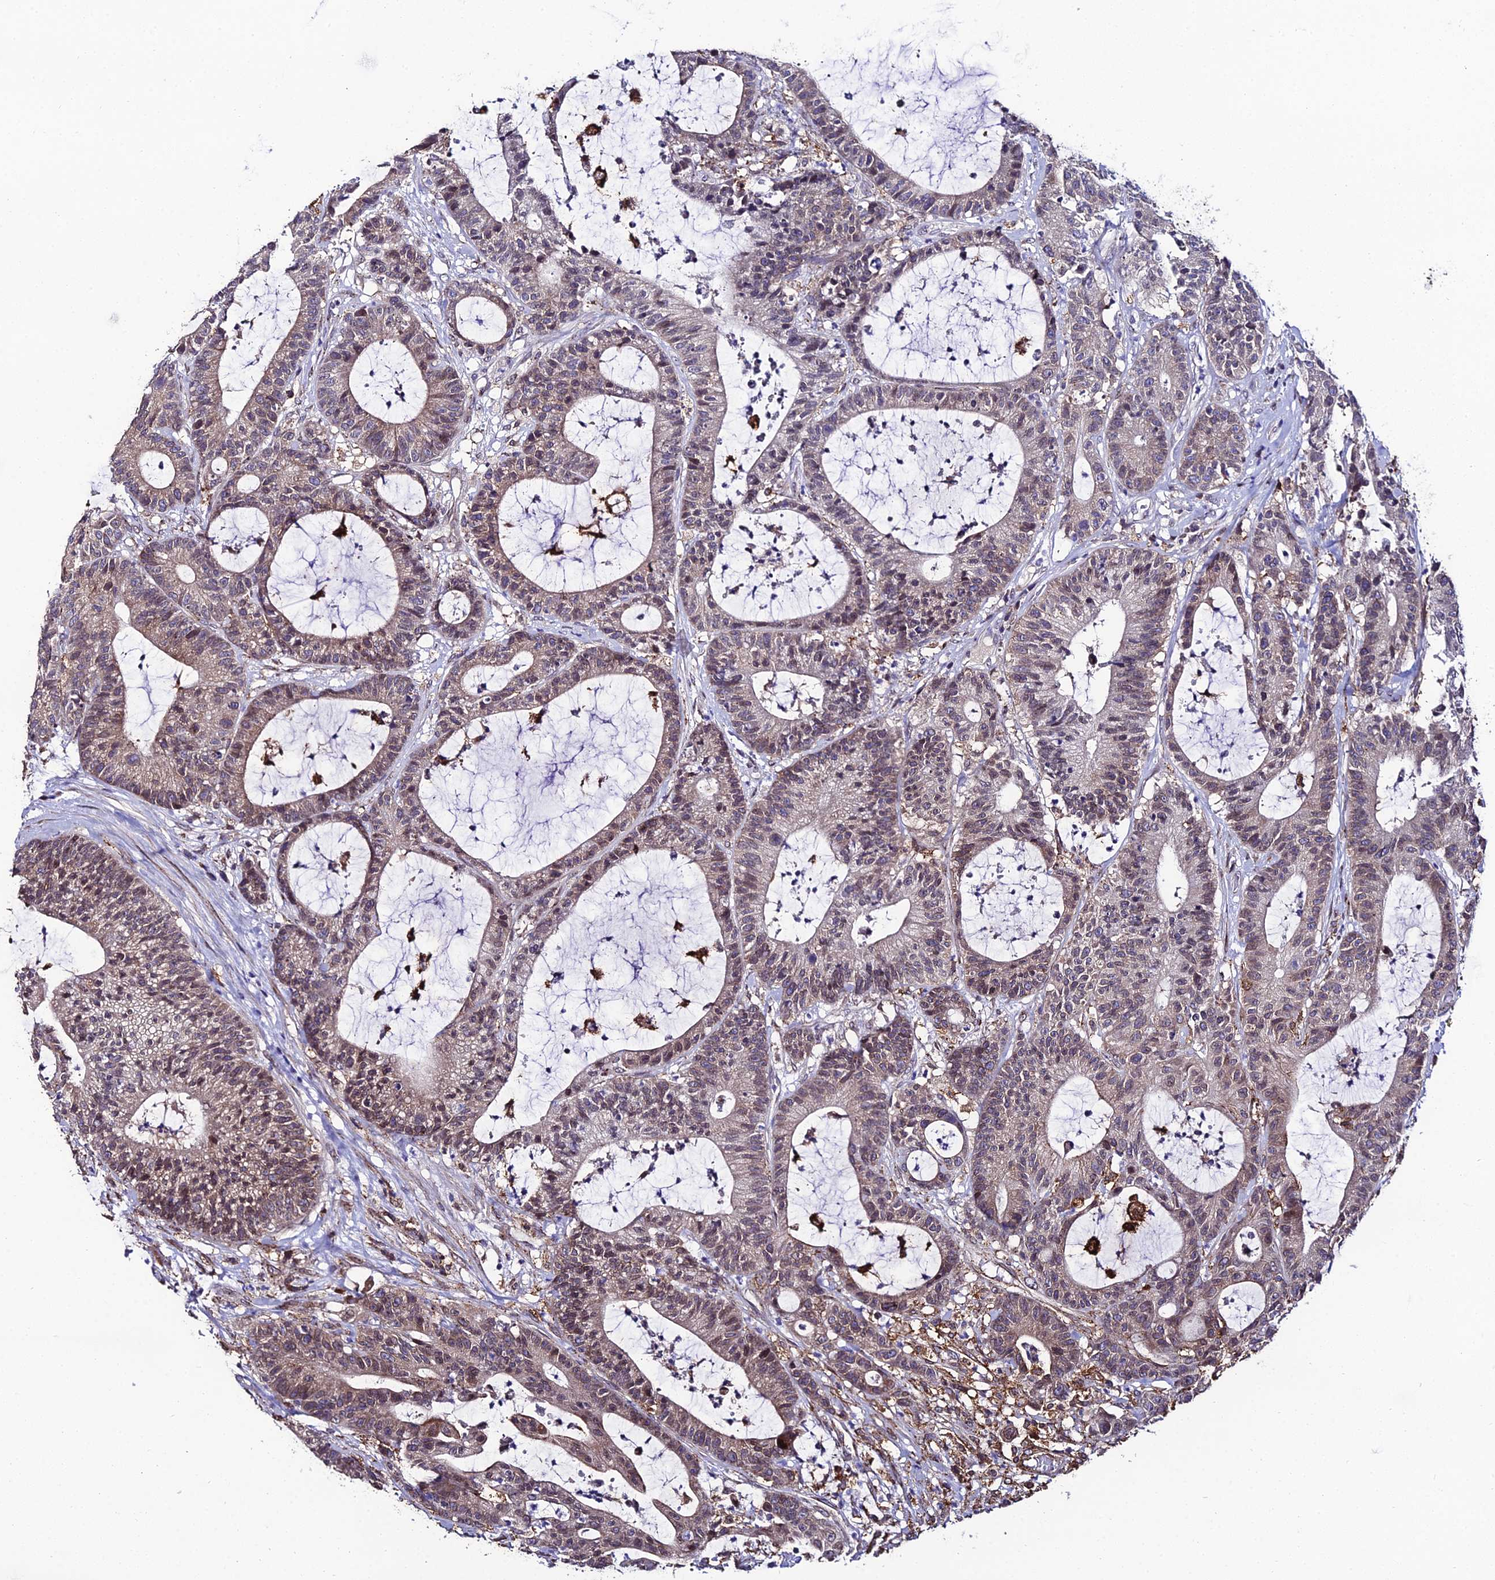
{"staining": {"intensity": "moderate", "quantity": ">75%", "location": "cytoplasmic/membranous,nuclear"}, "tissue": "colorectal cancer", "cell_type": "Tumor cells", "image_type": "cancer", "snomed": [{"axis": "morphology", "description": "Adenocarcinoma, NOS"}, {"axis": "topography", "description": "Colon"}], "caption": "Immunohistochemical staining of colorectal cancer demonstrates moderate cytoplasmic/membranous and nuclear protein staining in approximately >75% of tumor cells. (DAB (3,3'-diaminobenzidine) IHC with brightfield microscopy, high magnification).", "gene": "DDX19A", "patient": {"sex": "female", "age": 84}}